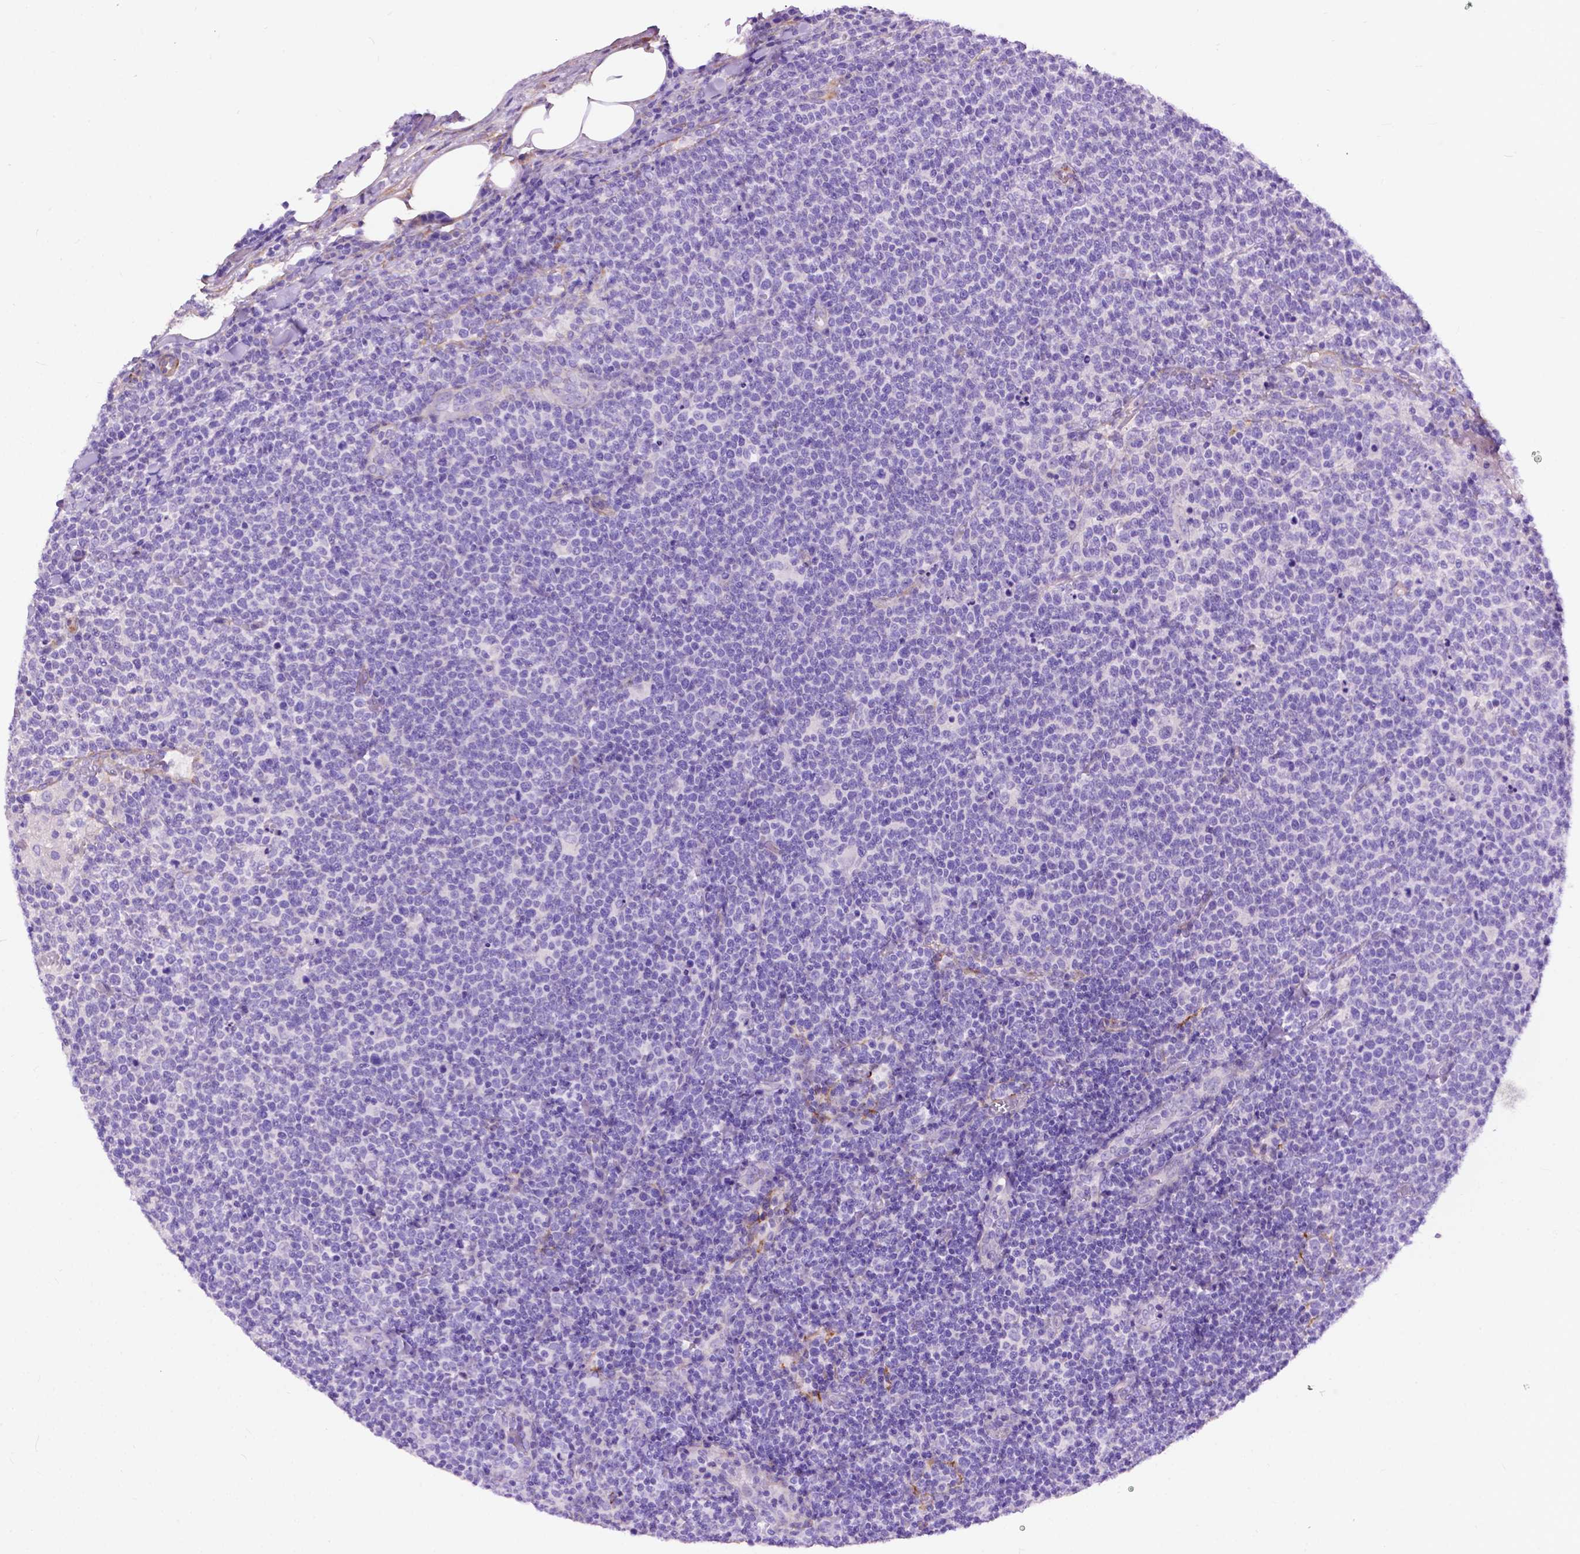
{"staining": {"intensity": "negative", "quantity": "none", "location": "none"}, "tissue": "lymphoma", "cell_type": "Tumor cells", "image_type": "cancer", "snomed": [{"axis": "morphology", "description": "Malignant lymphoma, non-Hodgkin's type, High grade"}, {"axis": "topography", "description": "Lymph node"}], "caption": "Immunohistochemistry (IHC) photomicrograph of neoplastic tissue: lymphoma stained with DAB (3,3'-diaminobenzidine) reveals no significant protein positivity in tumor cells.", "gene": "PCDHA12", "patient": {"sex": "male", "age": 61}}